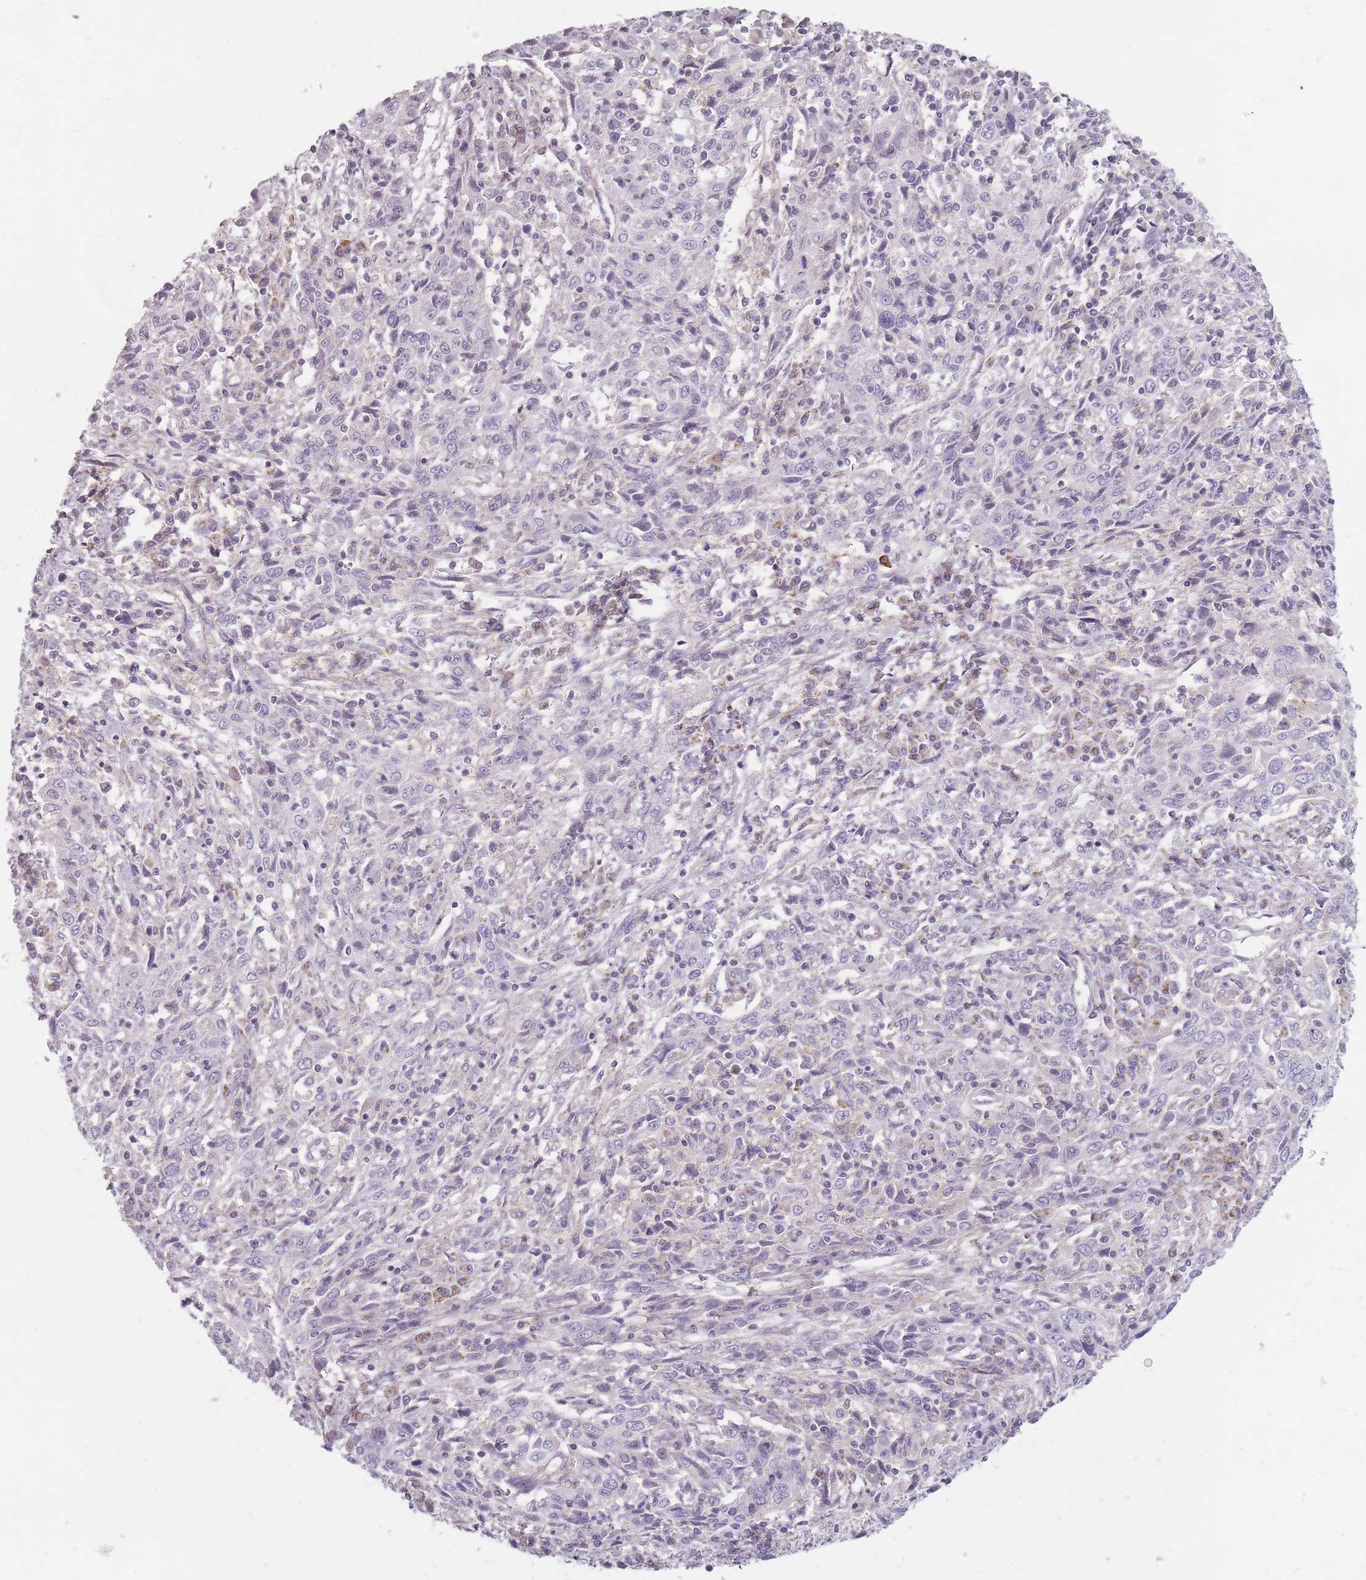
{"staining": {"intensity": "negative", "quantity": "none", "location": "none"}, "tissue": "cervical cancer", "cell_type": "Tumor cells", "image_type": "cancer", "snomed": [{"axis": "morphology", "description": "Squamous cell carcinoma, NOS"}, {"axis": "topography", "description": "Cervix"}], "caption": "An immunohistochemistry histopathology image of cervical squamous cell carcinoma is shown. There is no staining in tumor cells of cervical squamous cell carcinoma.", "gene": "SYNGR3", "patient": {"sex": "female", "age": 46}}